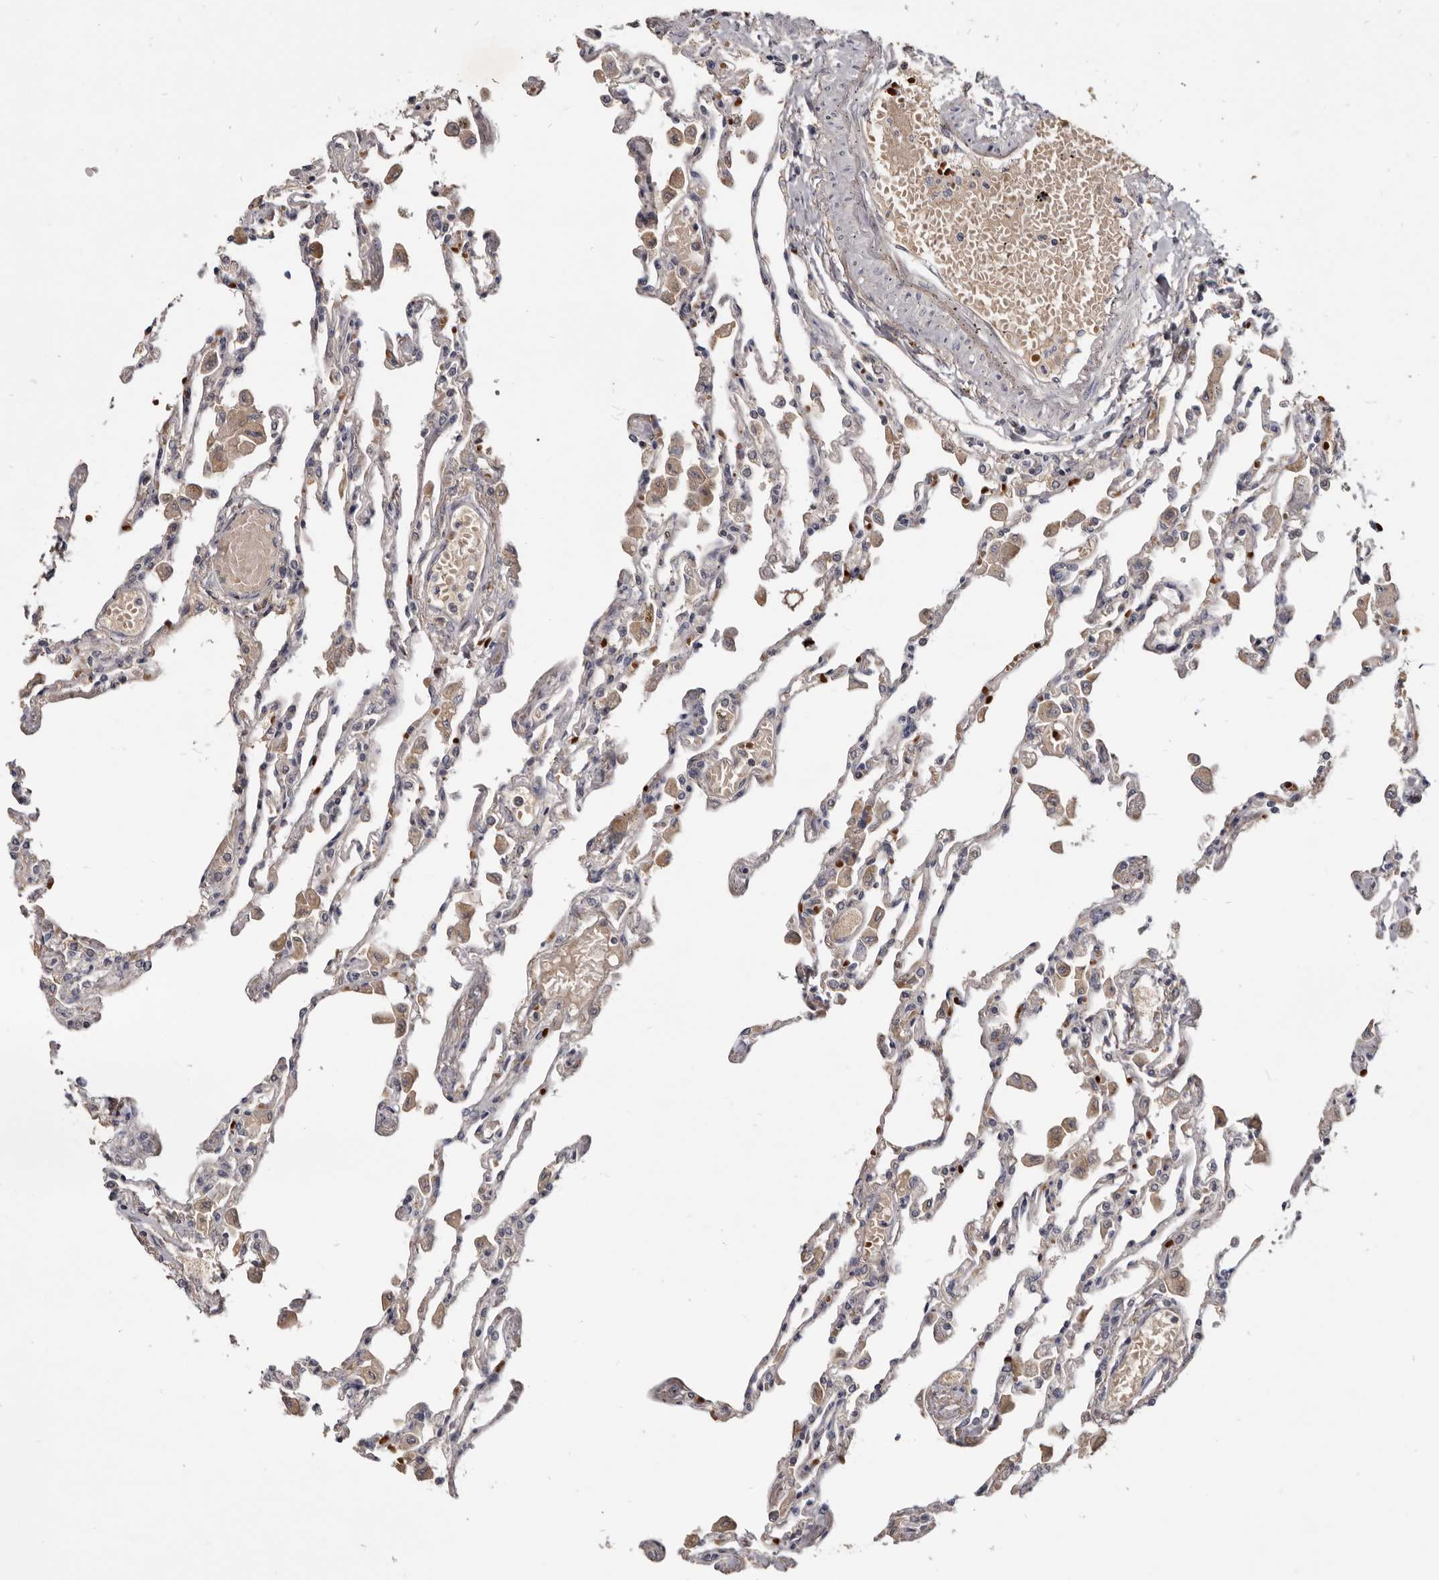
{"staining": {"intensity": "negative", "quantity": "none", "location": "none"}, "tissue": "lung", "cell_type": "Alveolar cells", "image_type": "normal", "snomed": [{"axis": "morphology", "description": "Normal tissue, NOS"}, {"axis": "topography", "description": "Bronchus"}, {"axis": "topography", "description": "Lung"}], "caption": "An image of lung stained for a protein demonstrates no brown staining in alveolar cells.", "gene": "NENF", "patient": {"sex": "female", "age": 49}}